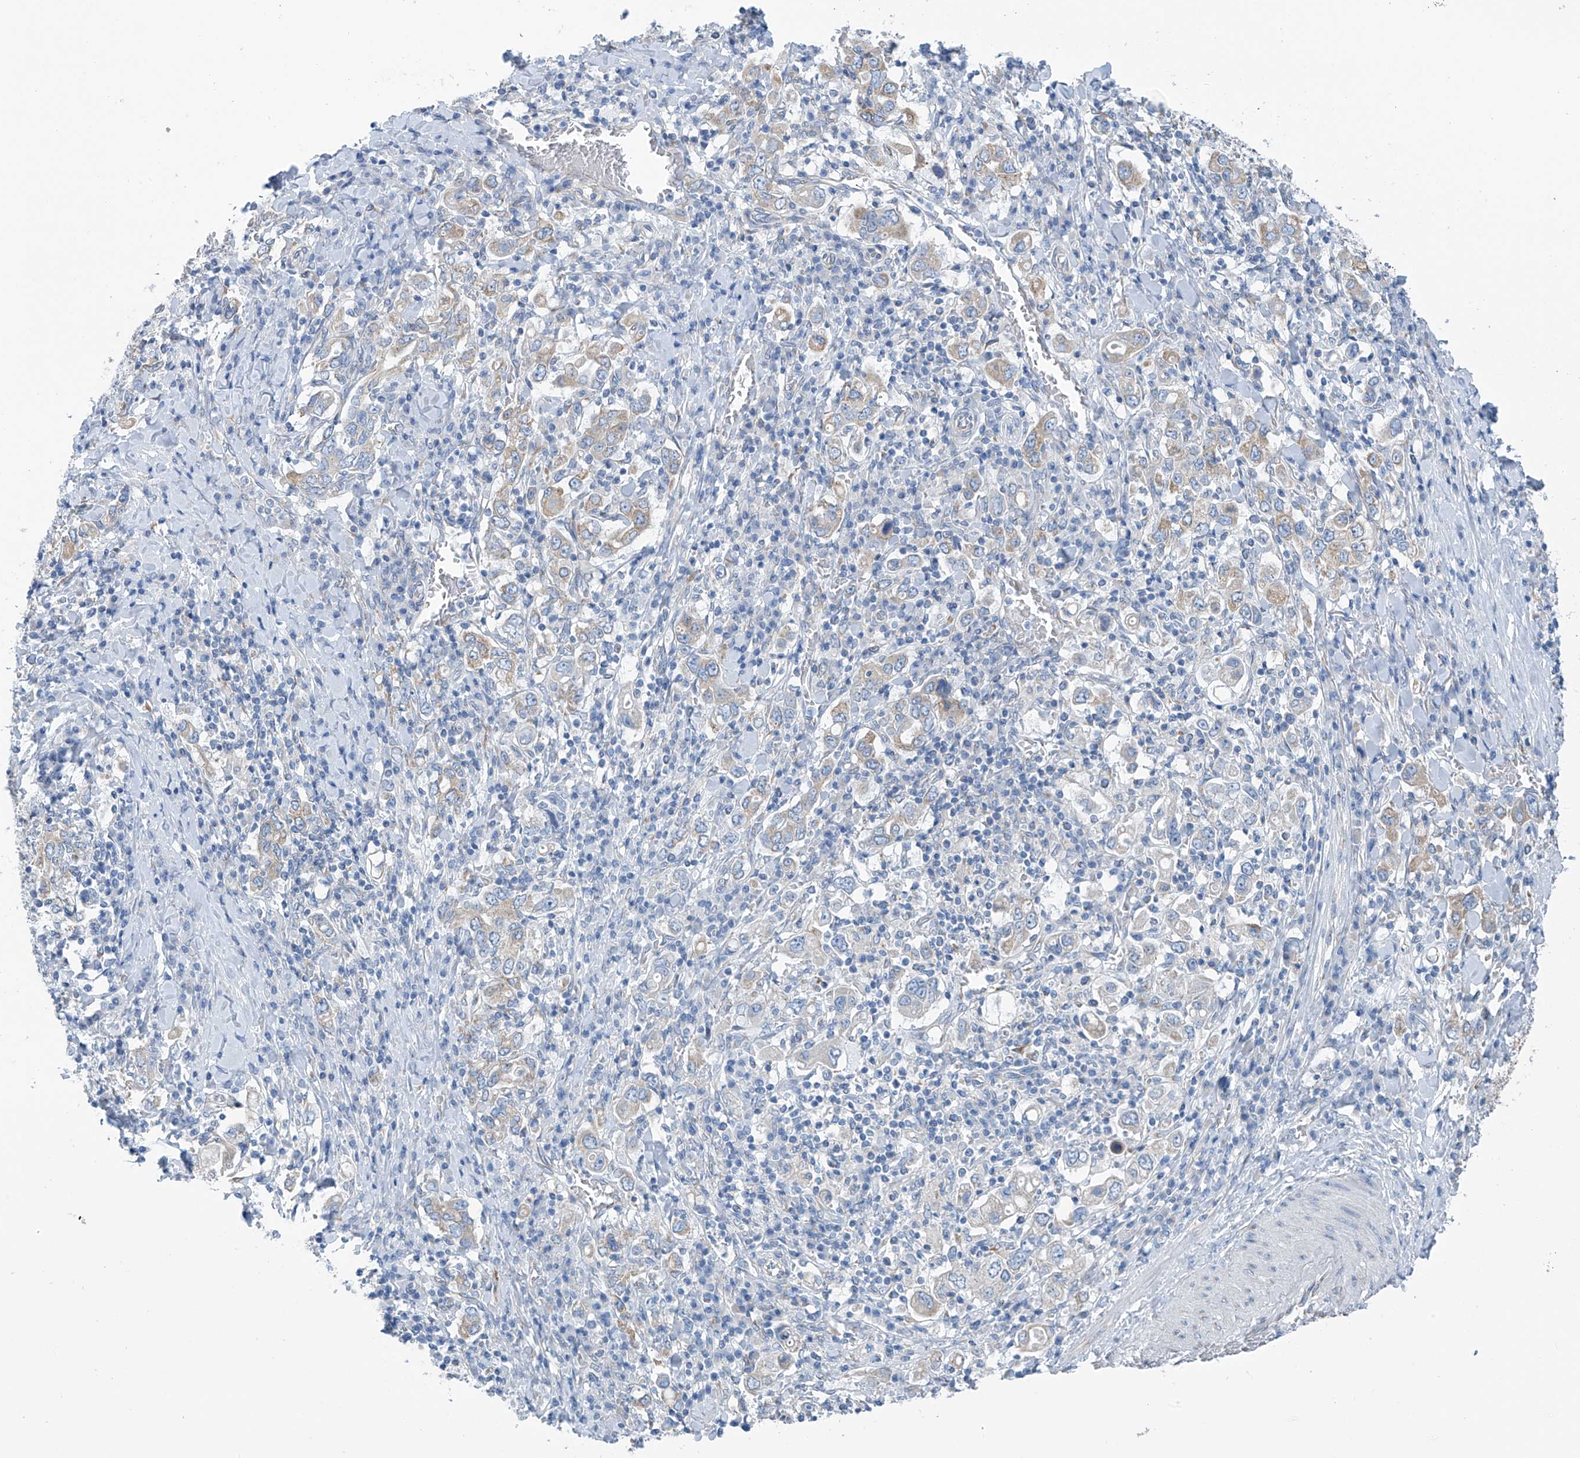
{"staining": {"intensity": "weak", "quantity": "<25%", "location": "cytoplasmic/membranous"}, "tissue": "stomach cancer", "cell_type": "Tumor cells", "image_type": "cancer", "snomed": [{"axis": "morphology", "description": "Adenocarcinoma, NOS"}, {"axis": "topography", "description": "Stomach, upper"}], "caption": "Immunohistochemistry (IHC) of stomach cancer exhibits no positivity in tumor cells.", "gene": "RCN2", "patient": {"sex": "male", "age": 62}}